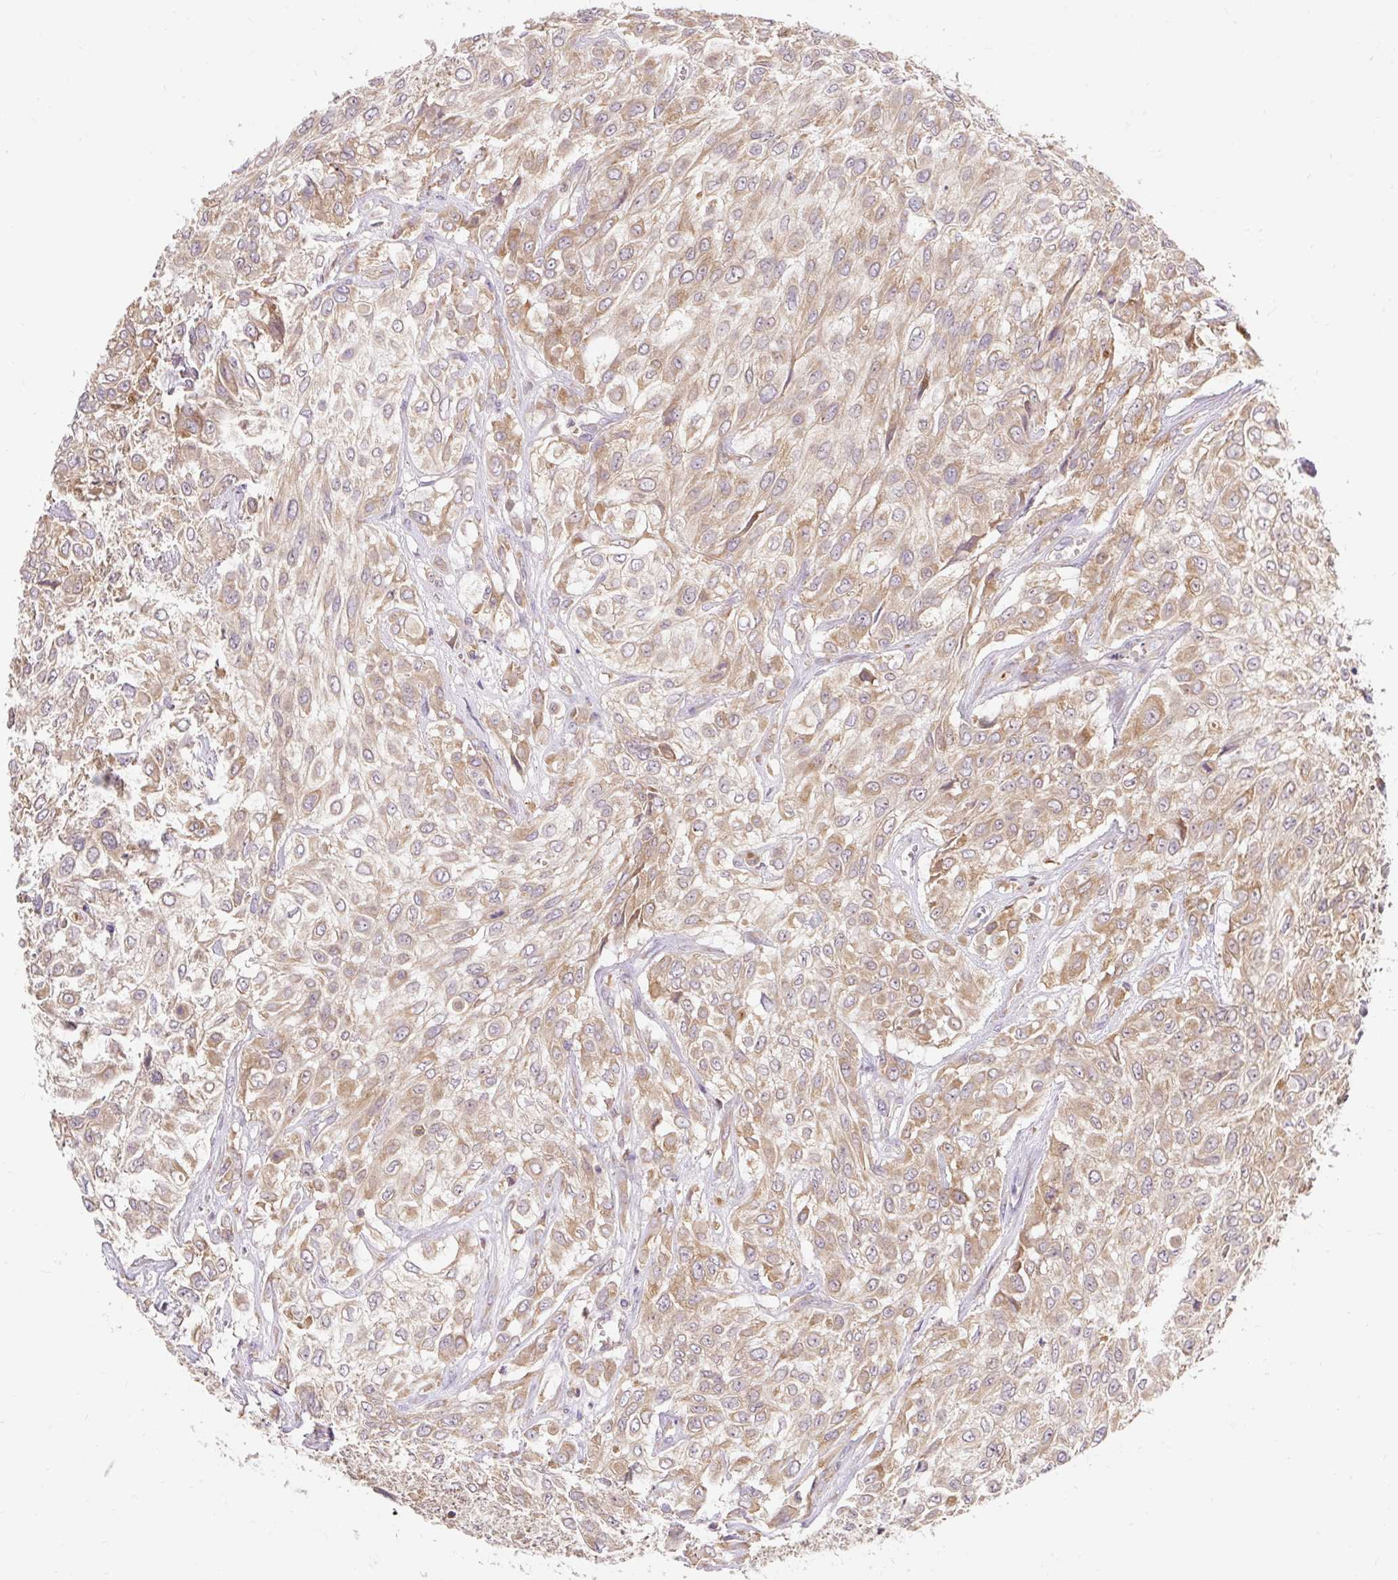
{"staining": {"intensity": "weak", "quantity": ">75%", "location": "cytoplasmic/membranous"}, "tissue": "urothelial cancer", "cell_type": "Tumor cells", "image_type": "cancer", "snomed": [{"axis": "morphology", "description": "Urothelial carcinoma, High grade"}, {"axis": "topography", "description": "Urinary bladder"}], "caption": "Immunohistochemistry (IHC) of high-grade urothelial carcinoma shows low levels of weak cytoplasmic/membranous expression in about >75% of tumor cells. (brown staining indicates protein expression, while blue staining denotes nuclei).", "gene": "SEC63", "patient": {"sex": "male", "age": 57}}